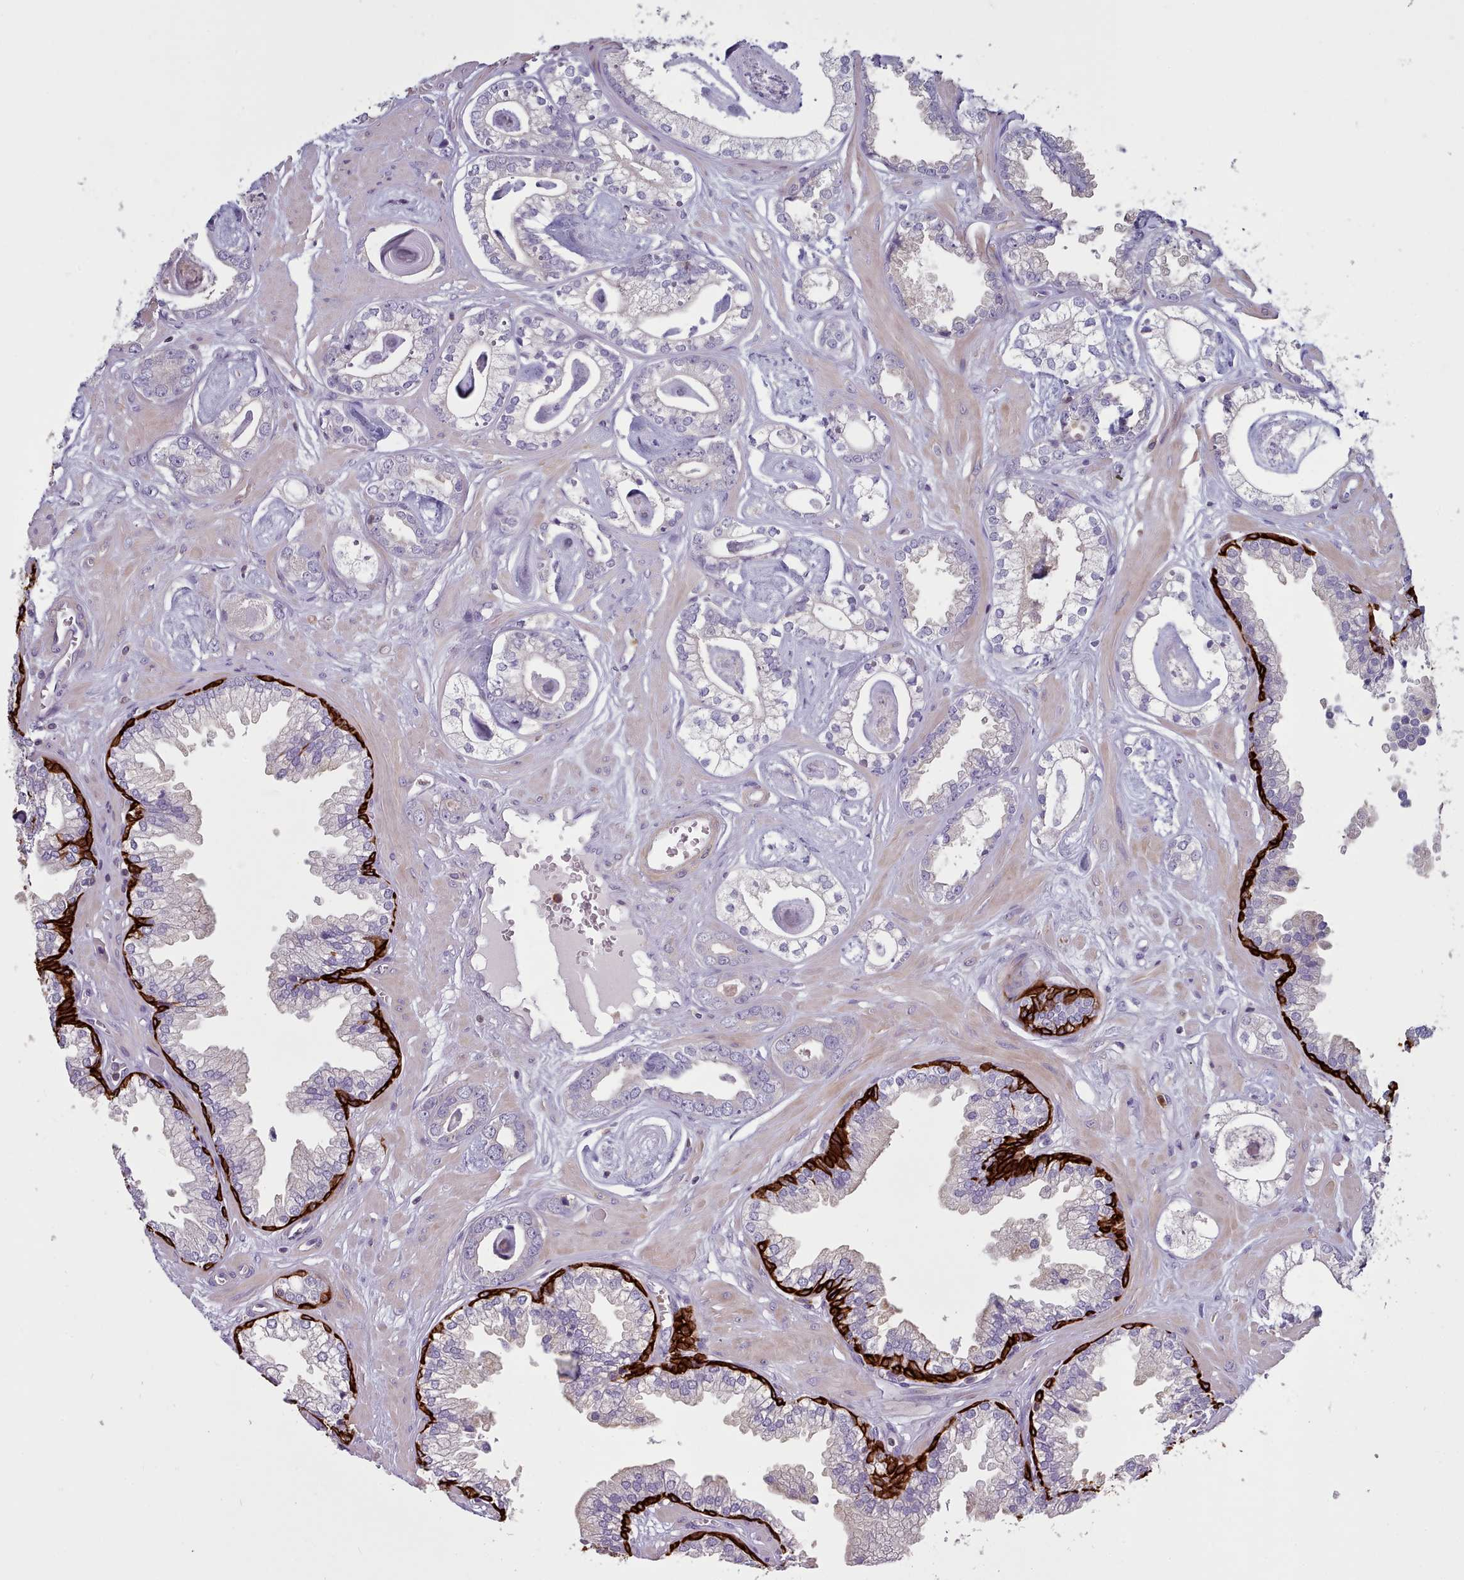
{"staining": {"intensity": "negative", "quantity": "none", "location": "none"}, "tissue": "prostate cancer", "cell_type": "Tumor cells", "image_type": "cancer", "snomed": [{"axis": "morphology", "description": "Adenocarcinoma, Low grade"}, {"axis": "topography", "description": "Prostate"}], "caption": "Immunohistochemical staining of human prostate low-grade adenocarcinoma reveals no significant staining in tumor cells.", "gene": "RAC2", "patient": {"sex": "male", "age": 60}}